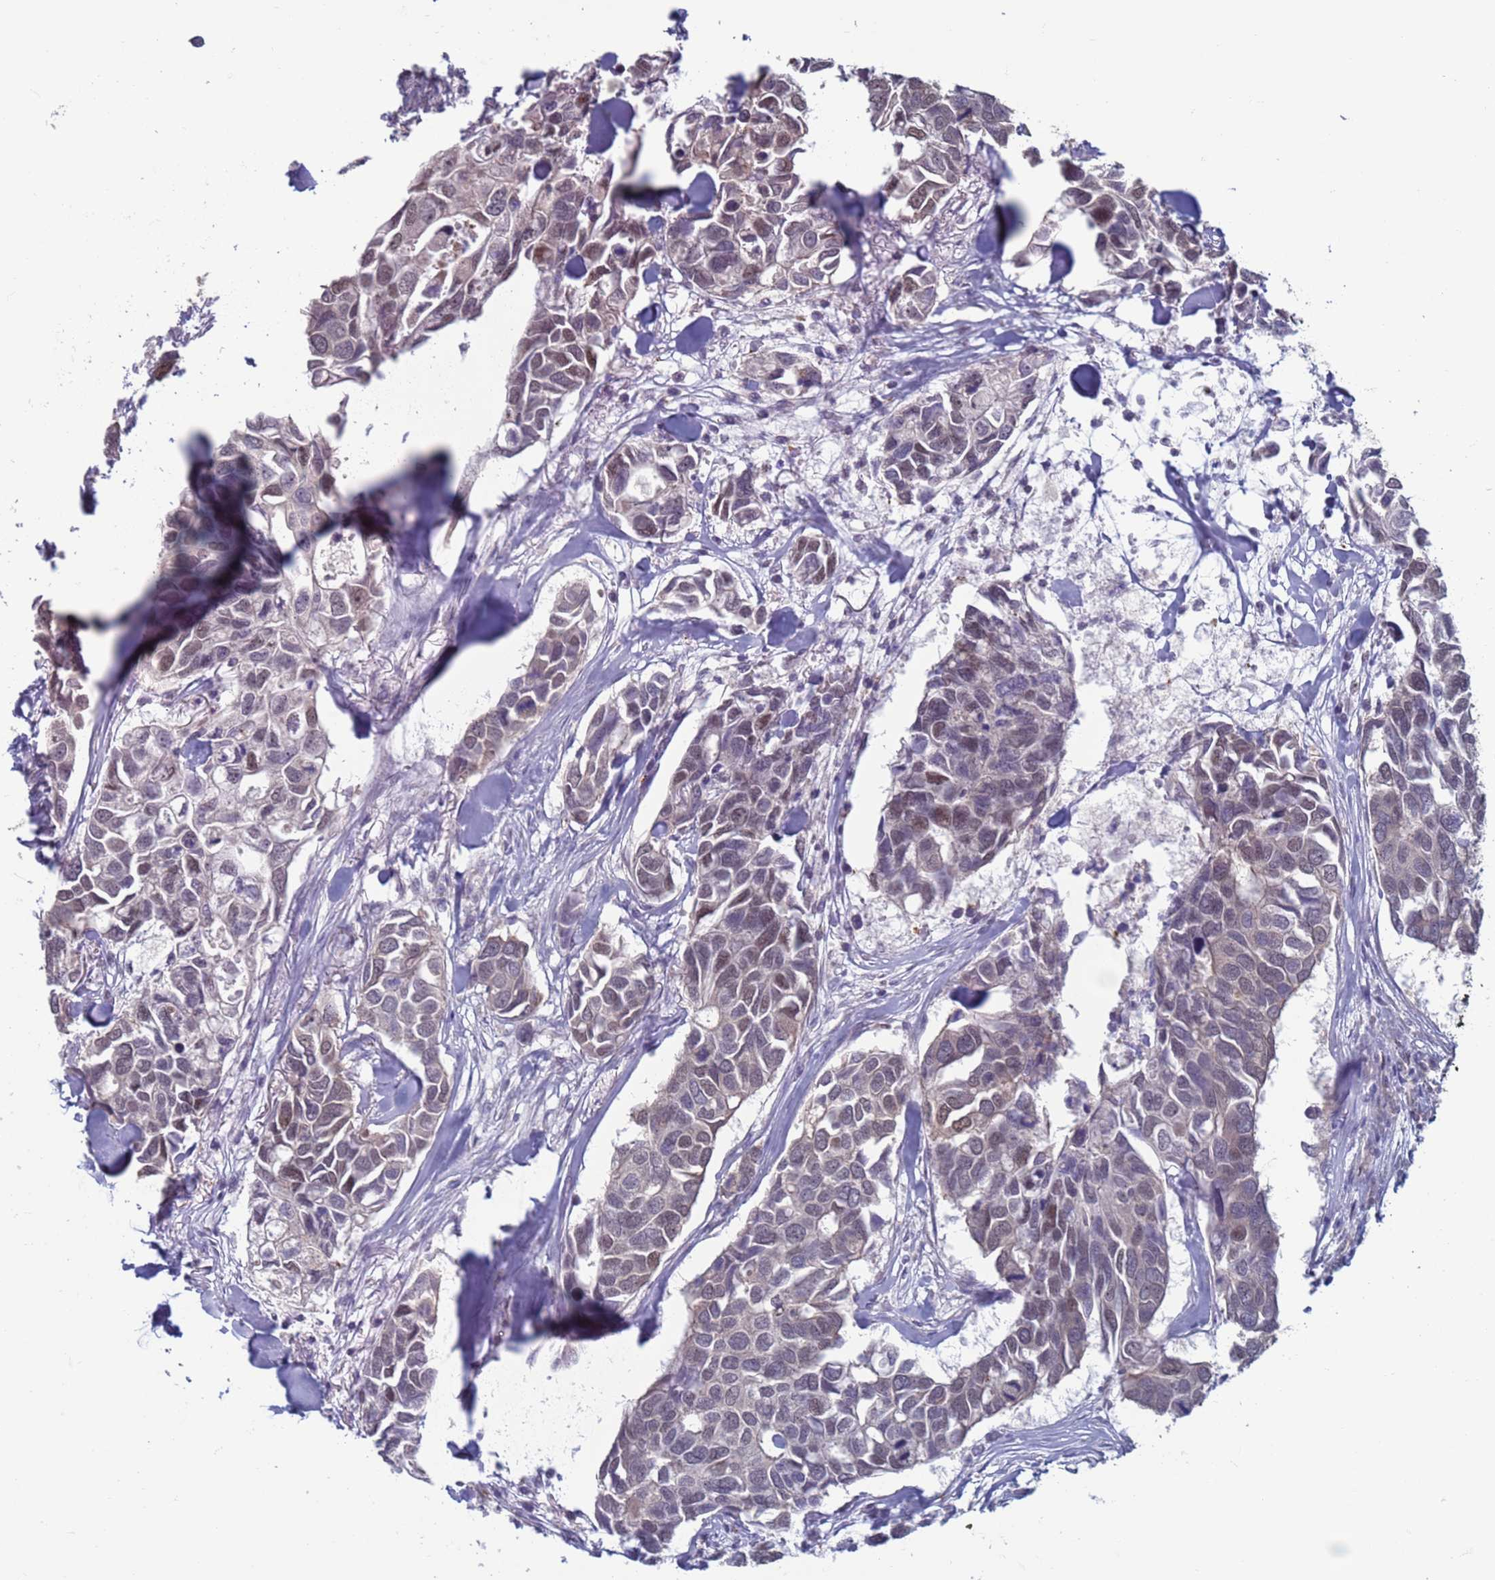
{"staining": {"intensity": "moderate", "quantity": "<25%", "location": "nuclear"}, "tissue": "breast cancer", "cell_type": "Tumor cells", "image_type": "cancer", "snomed": [{"axis": "morphology", "description": "Duct carcinoma"}, {"axis": "topography", "description": "Breast"}], "caption": "Breast cancer (intraductal carcinoma) stained with a brown dye shows moderate nuclear positive expression in about <25% of tumor cells.", "gene": "SAE1", "patient": {"sex": "female", "age": 83}}